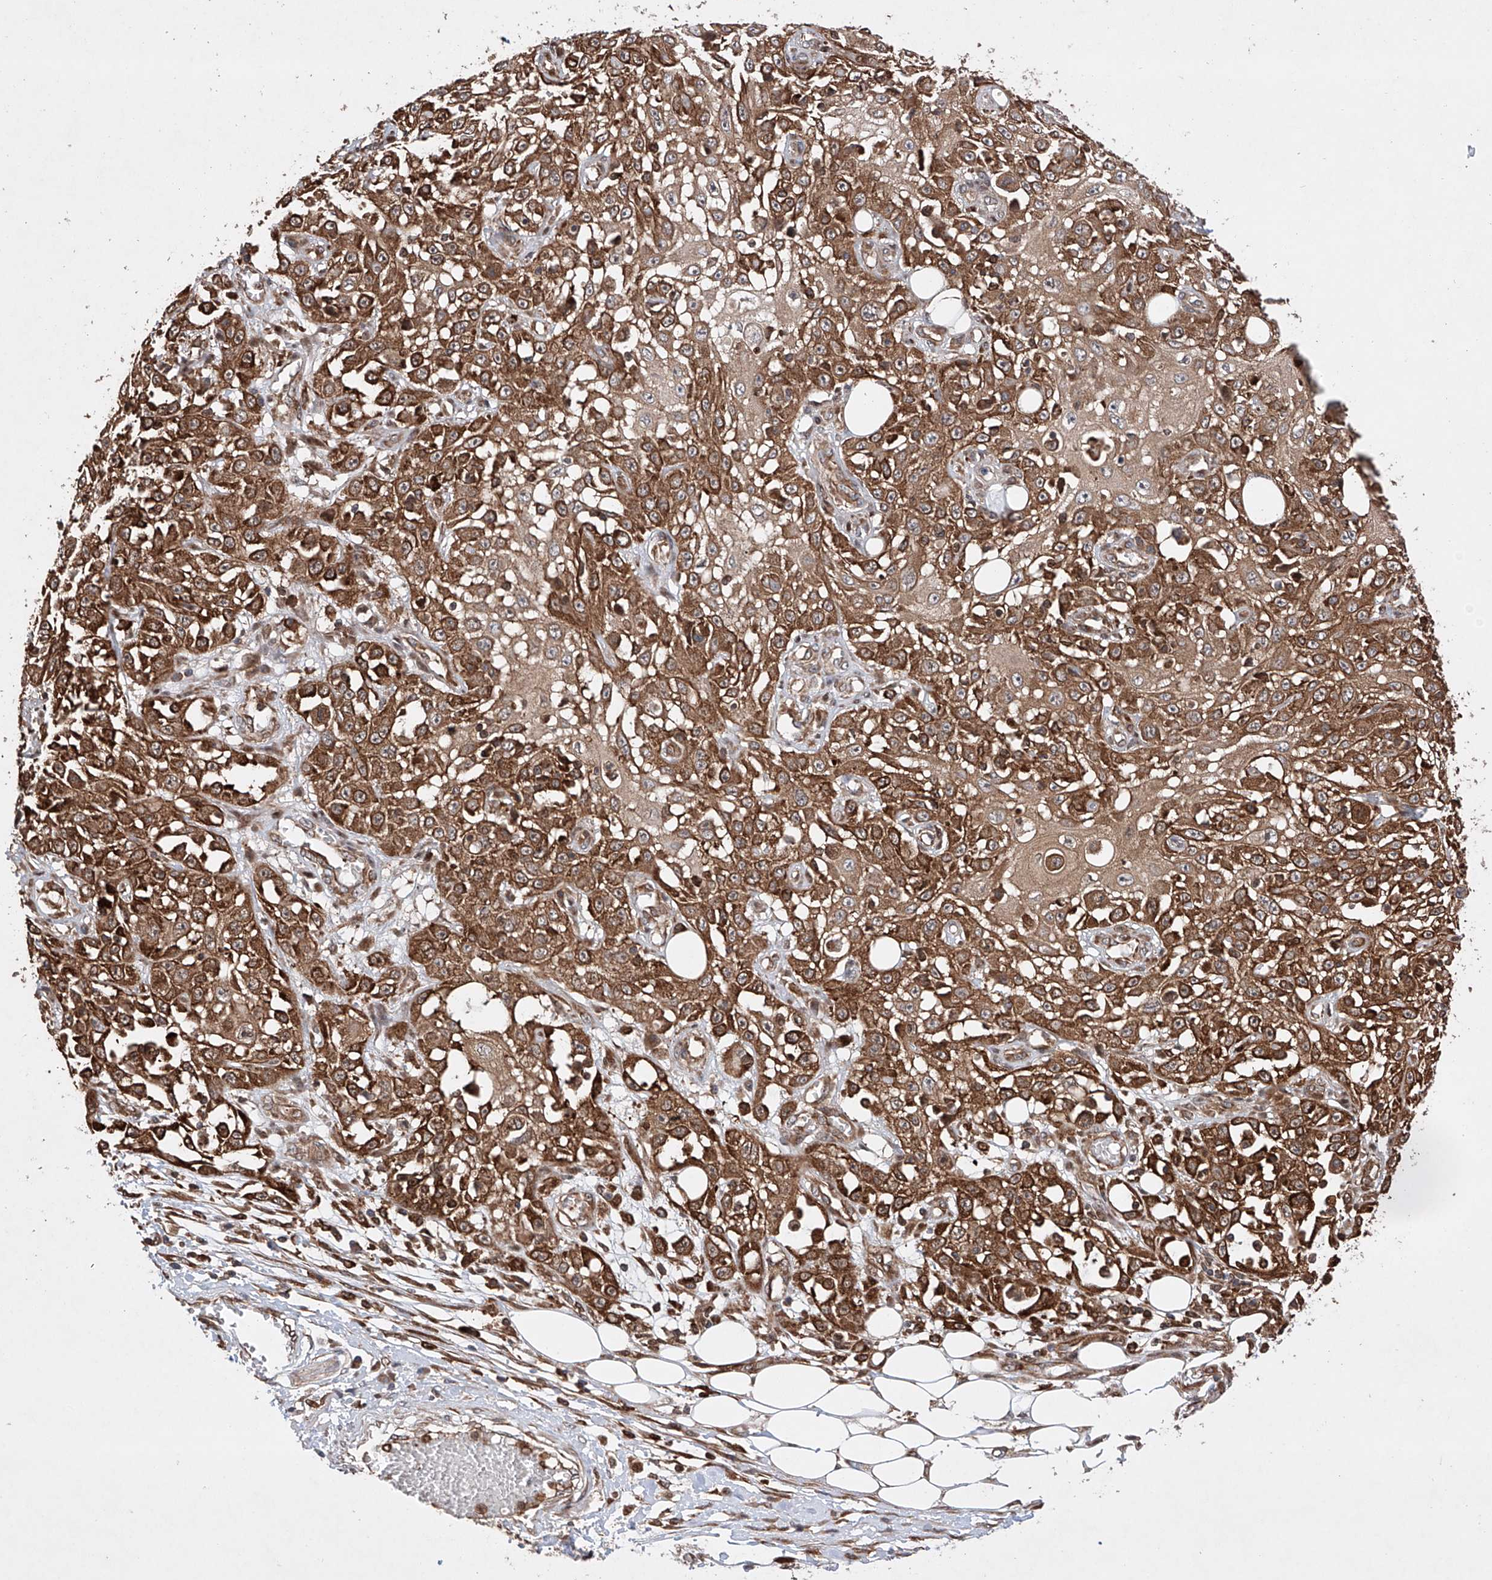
{"staining": {"intensity": "strong", "quantity": ">75%", "location": "cytoplasmic/membranous"}, "tissue": "skin cancer", "cell_type": "Tumor cells", "image_type": "cancer", "snomed": [{"axis": "morphology", "description": "Squamous cell carcinoma, NOS"}, {"axis": "morphology", "description": "Squamous cell carcinoma, metastatic, NOS"}, {"axis": "topography", "description": "Skin"}, {"axis": "topography", "description": "Lymph node"}], "caption": "This is a micrograph of IHC staining of skin cancer (metastatic squamous cell carcinoma), which shows strong staining in the cytoplasmic/membranous of tumor cells.", "gene": "TIMM23", "patient": {"sex": "male", "age": 75}}